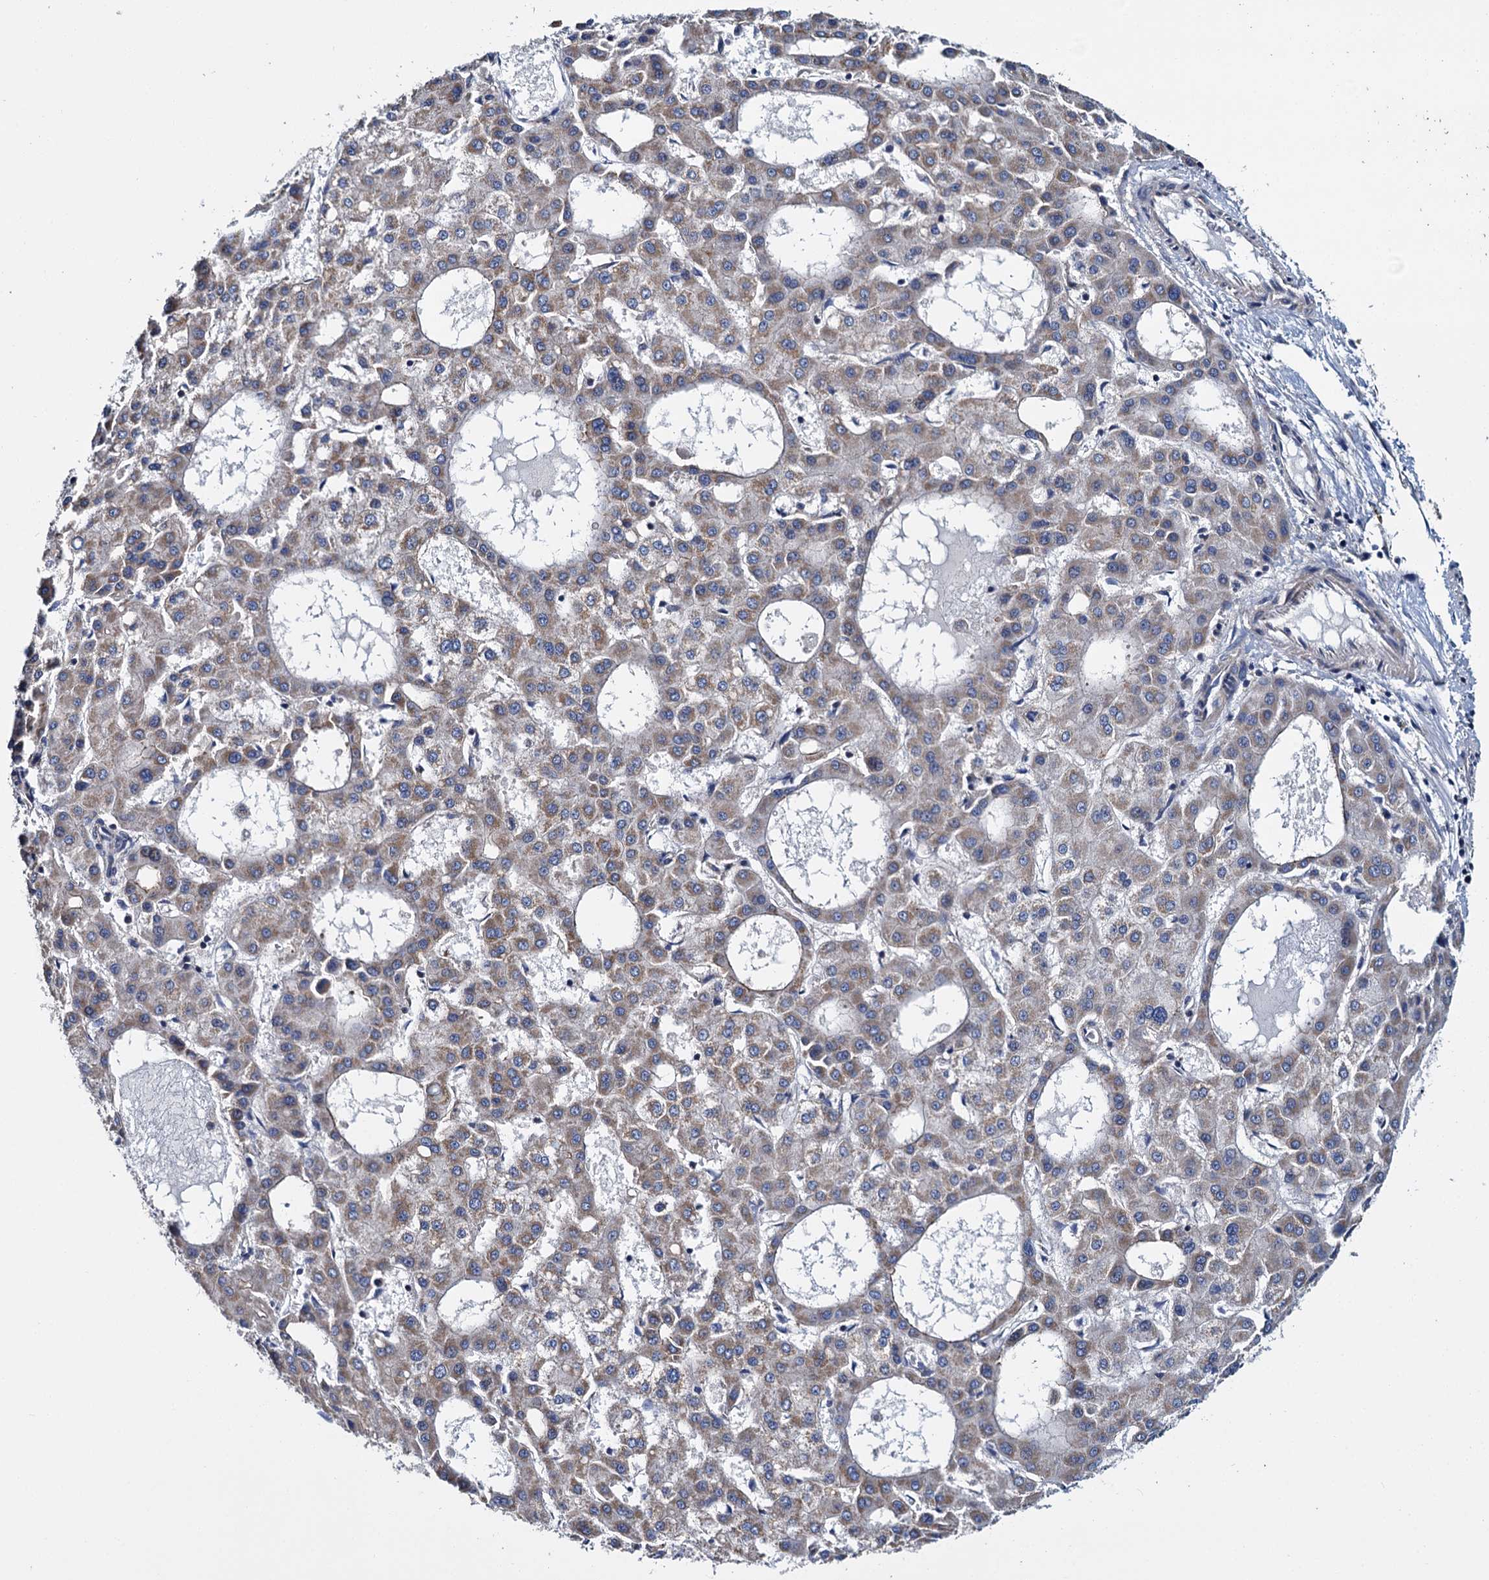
{"staining": {"intensity": "weak", "quantity": ">75%", "location": "cytoplasmic/membranous"}, "tissue": "liver cancer", "cell_type": "Tumor cells", "image_type": "cancer", "snomed": [{"axis": "morphology", "description": "Carcinoma, Hepatocellular, NOS"}, {"axis": "topography", "description": "Liver"}], "caption": "Liver cancer stained with a brown dye reveals weak cytoplasmic/membranous positive staining in about >75% of tumor cells.", "gene": "CEP295", "patient": {"sex": "male", "age": 47}}